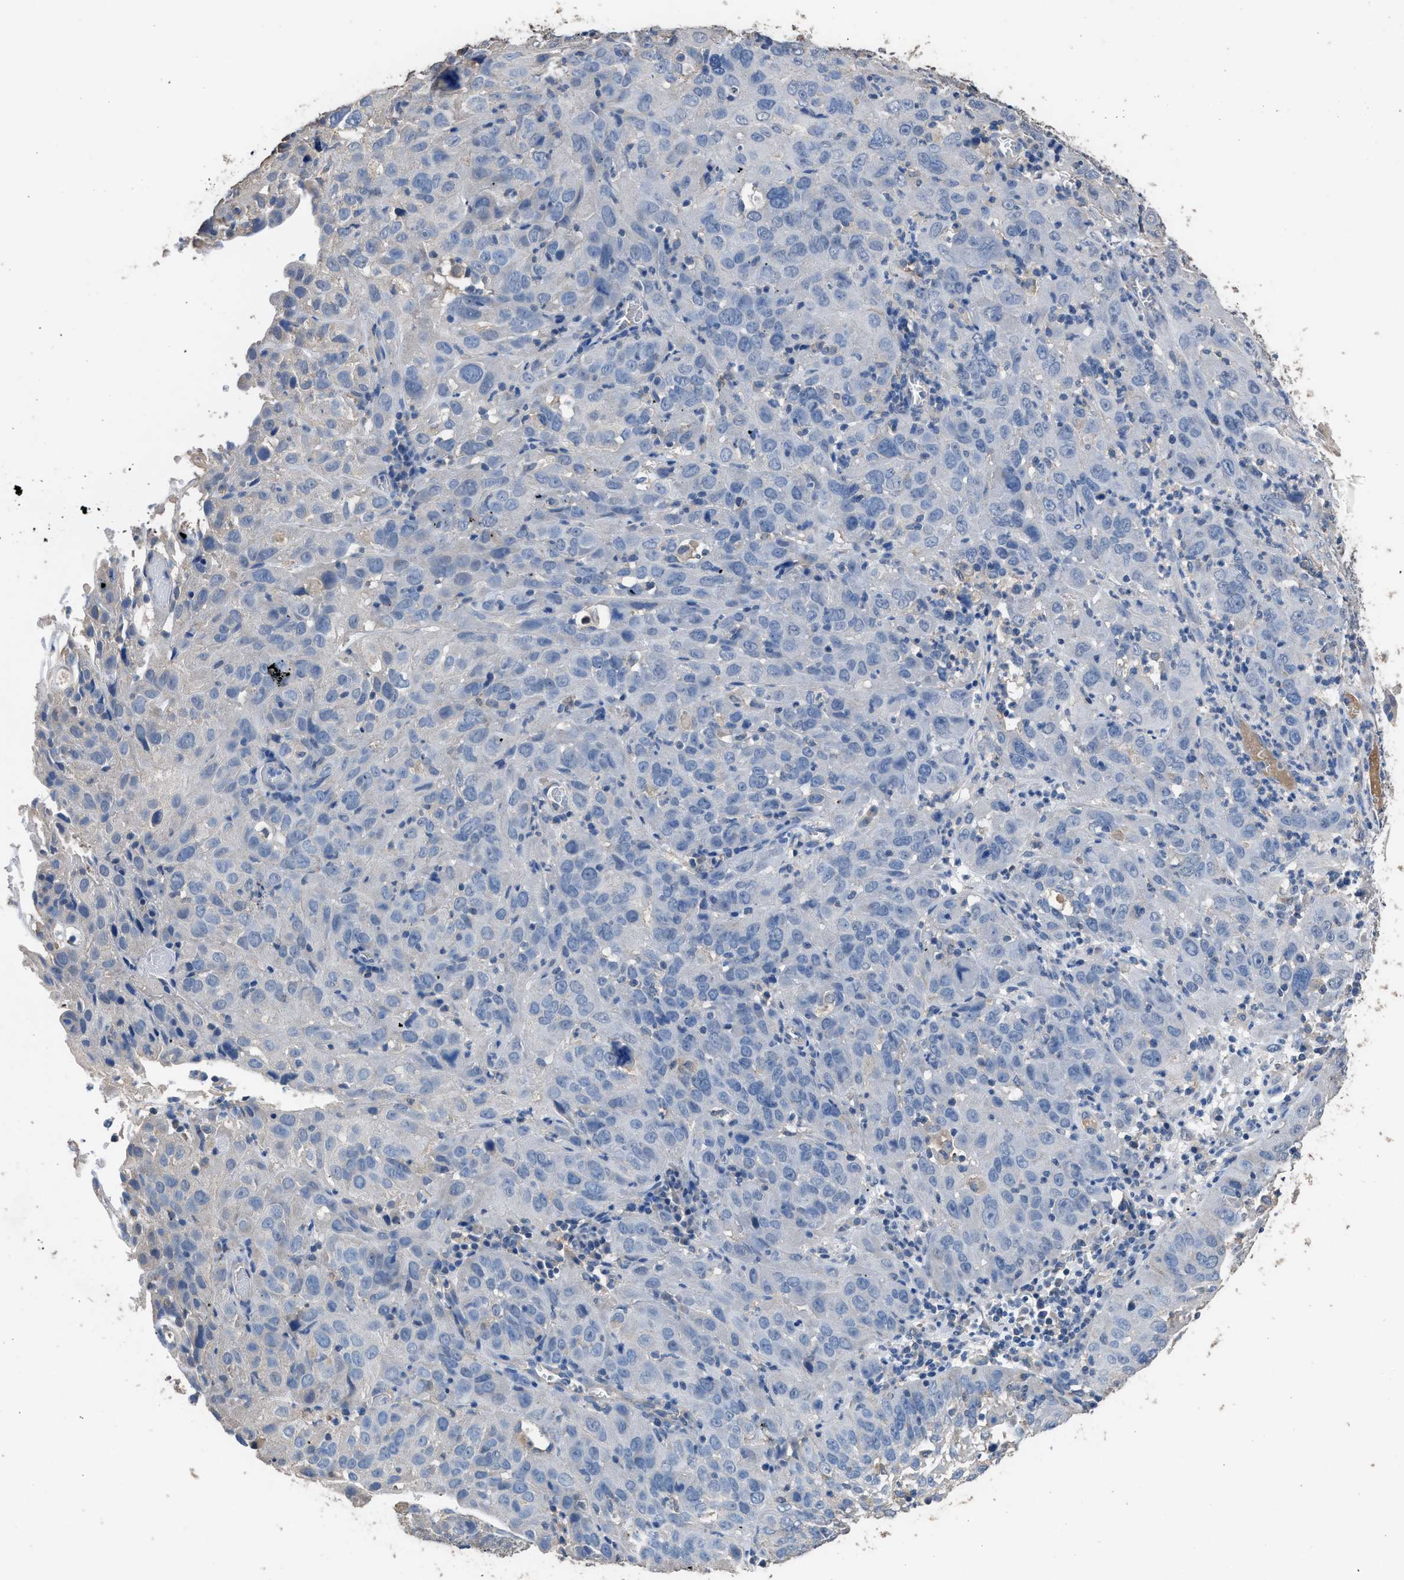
{"staining": {"intensity": "negative", "quantity": "none", "location": "none"}, "tissue": "cervical cancer", "cell_type": "Tumor cells", "image_type": "cancer", "snomed": [{"axis": "morphology", "description": "Squamous cell carcinoma, NOS"}, {"axis": "topography", "description": "Cervix"}], "caption": "DAB immunohistochemical staining of cervical cancer shows no significant expression in tumor cells. (DAB (3,3'-diaminobenzidine) immunohistochemistry with hematoxylin counter stain).", "gene": "ITSN1", "patient": {"sex": "female", "age": 32}}